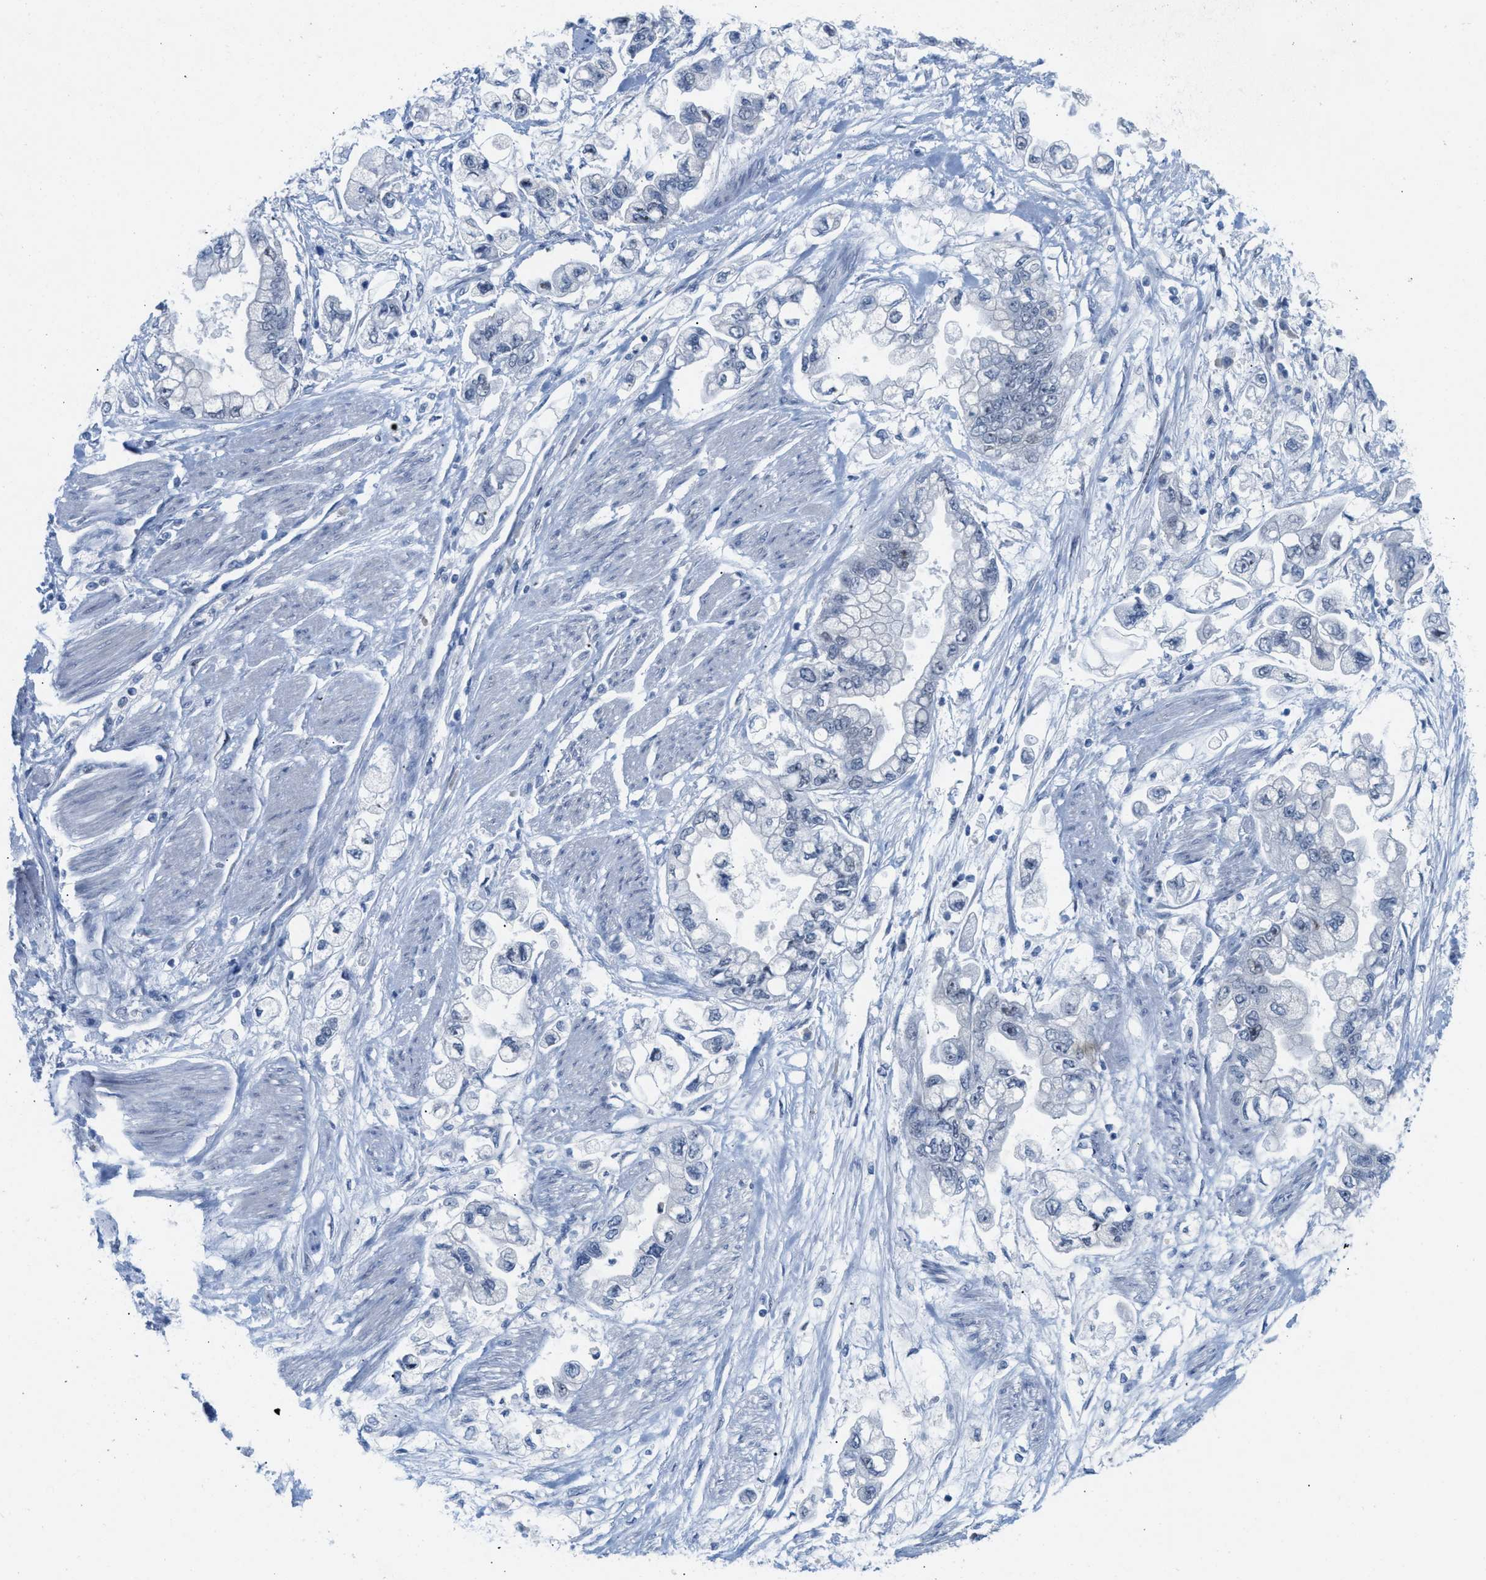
{"staining": {"intensity": "negative", "quantity": "none", "location": "none"}, "tissue": "stomach cancer", "cell_type": "Tumor cells", "image_type": "cancer", "snomed": [{"axis": "morphology", "description": "Normal tissue, NOS"}, {"axis": "morphology", "description": "Adenocarcinoma, NOS"}, {"axis": "topography", "description": "Stomach"}], "caption": "This is a histopathology image of IHC staining of stomach cancer (adenocarcinoma), which shows no expression in tumor cells. (DAB immunohistochemistry (IHC) with hematoxylin counter stain).", "gene": "WIPI2", "patient": {"sex": "male", "age": 62}}